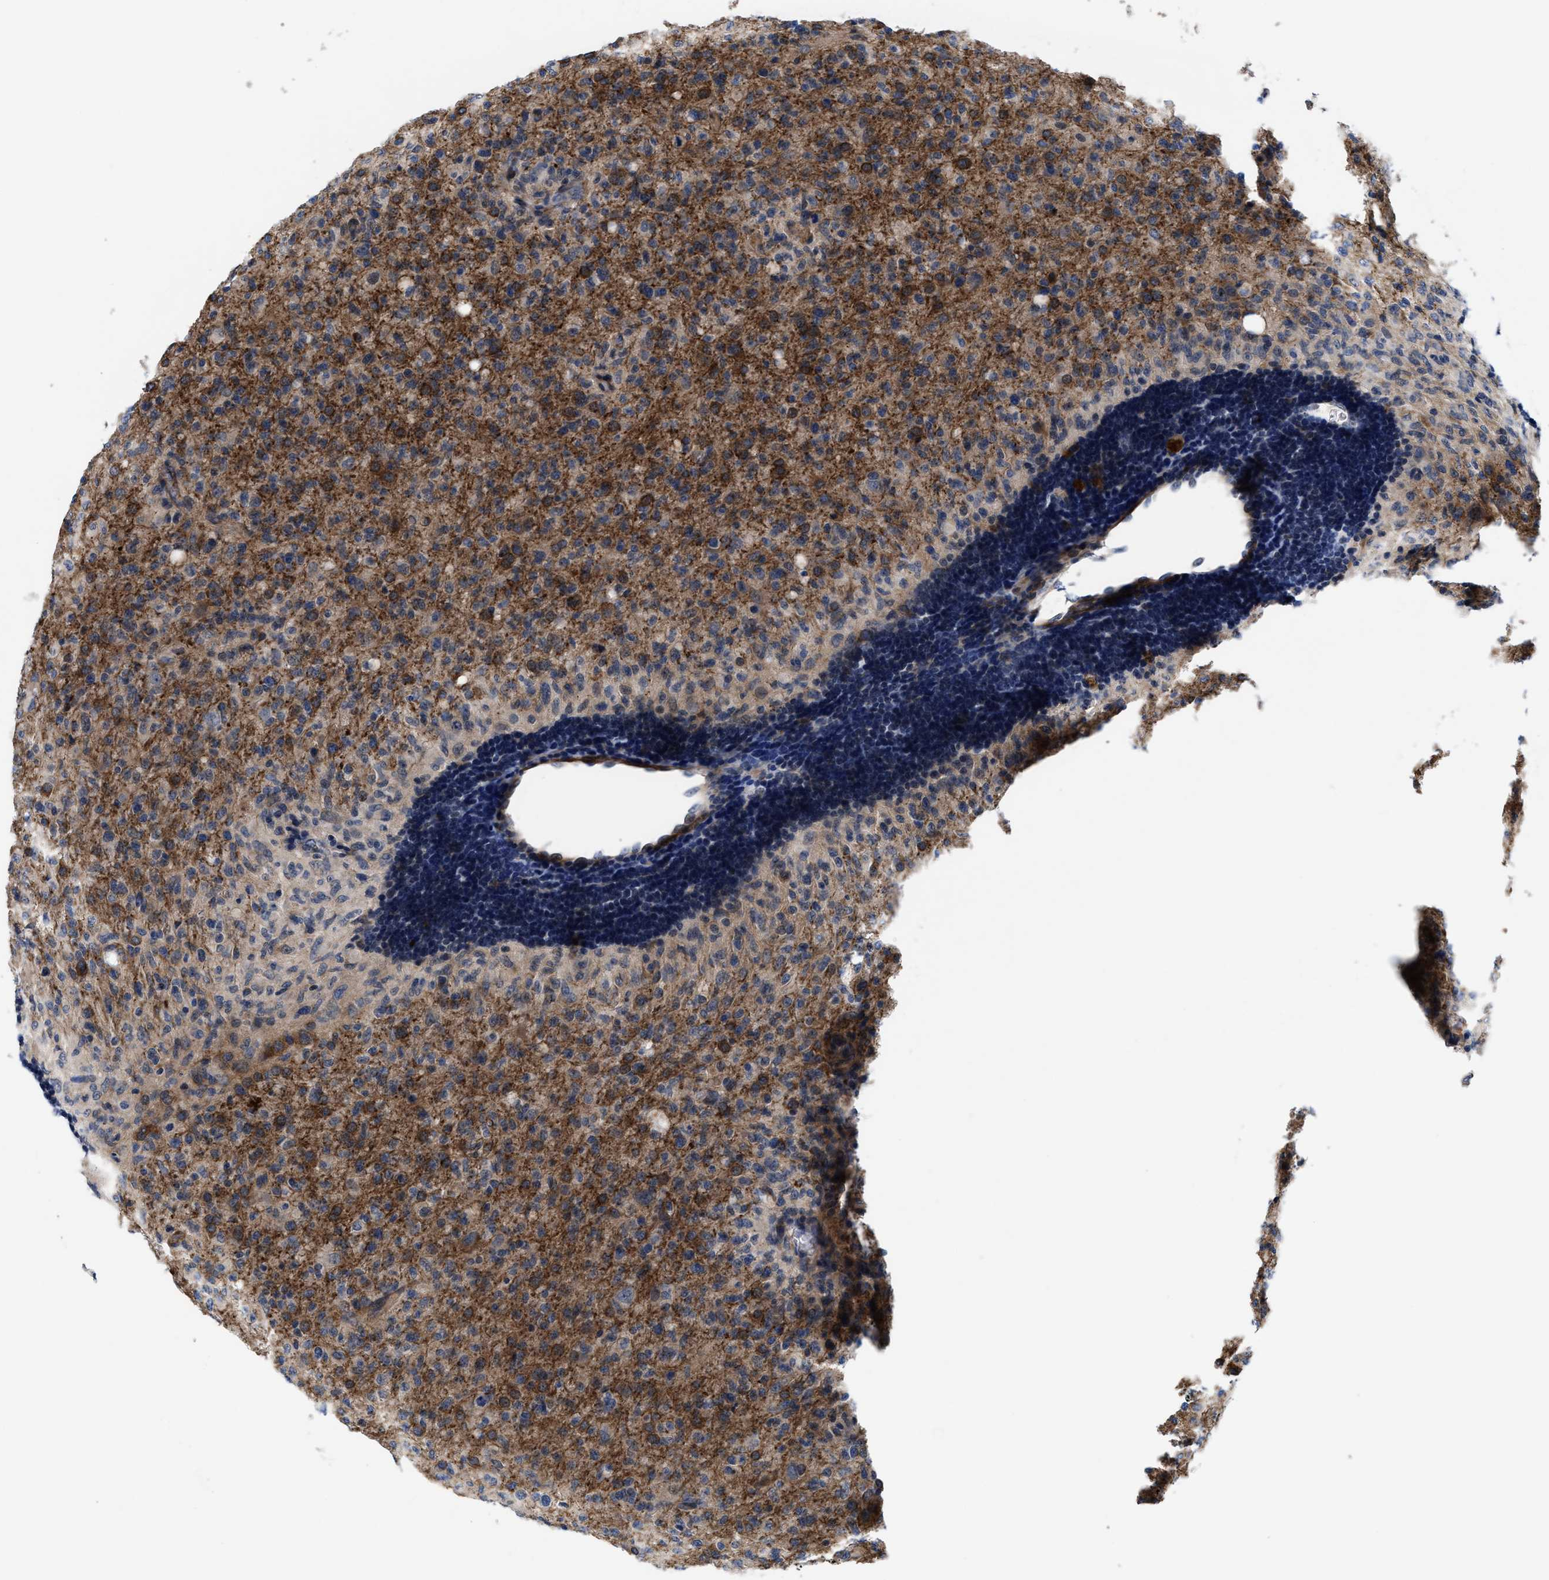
{"staining": {"intensity": "moderate", "quantity": ">75%", "location": "cytoplasmic/membranous"}, "tissue": "glioma", "cell_type": "Tumor cells", "image_type": "cancer", "snomed": [{"axis": "morphology", "description": "Glioma, malignant, High grade"}, {"axis": "topography", "description": "Brain"}], "caption": "Protein staining by IHC reveals moderate cytoplasmic/membranous positivity in approximately >75% of tumor cells in malignant glioma (high-grade). The staining is performed using DAB (3,3'-diaminobenzidine) brown chromogen to label protein expression. The nuclei are counter-stained blue using hematoxylin.", "gene": "SLC12A2", "patient": {"sex": "female", "age": 57}}